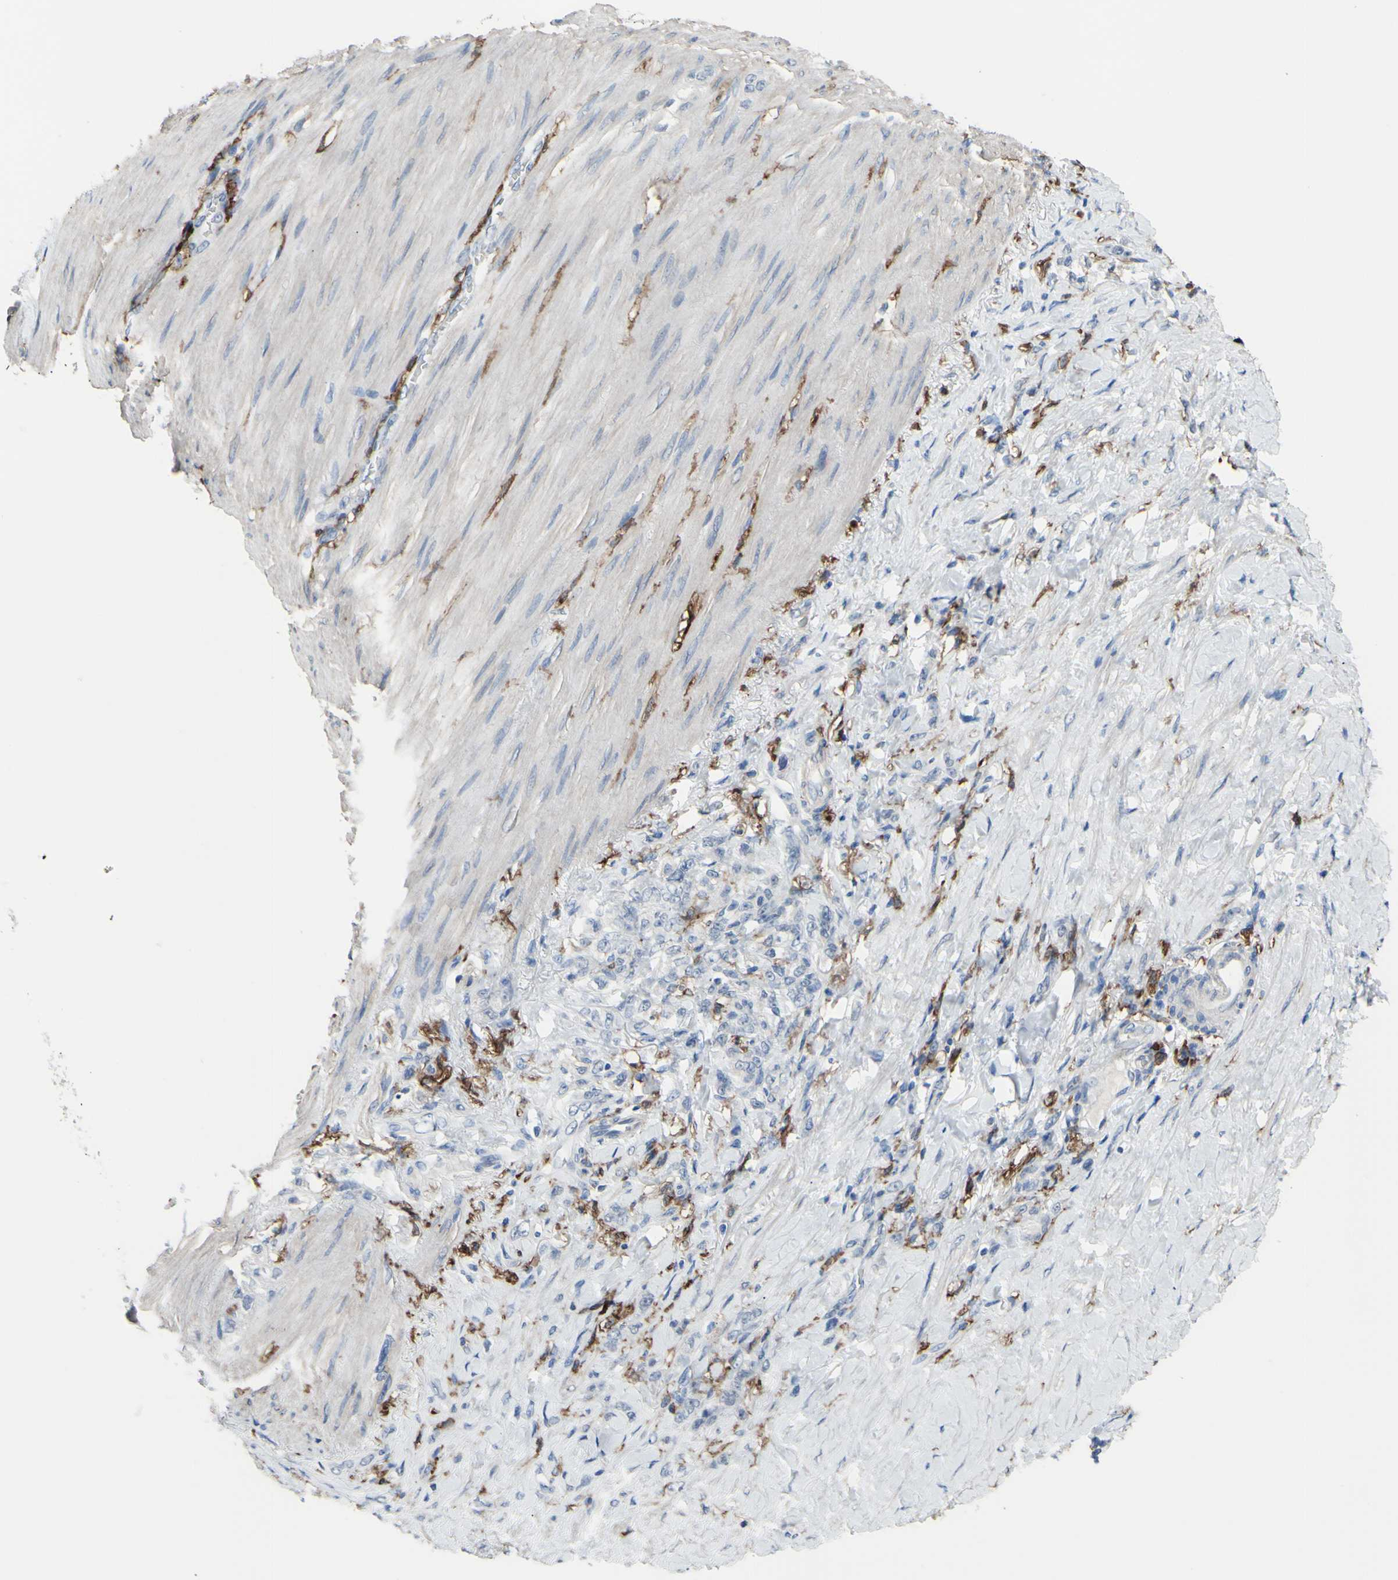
{"staining": {"intensity": "negative", "quantity": "none", "location": "none"}, "tissue": "stomach cancer", "cell_type": "Tumor cells", "image_type": "cancer", "snomed": [{"axis": "morphology", "description": "Adenocarcinoma, NOS"}, {"axis": "topography", "description": "Stomach"}], "caption": "High magnification brightfield microscopy of adenocarcinoma (stomach) stained with DAB (brown) and counterstained with hematoxylin (blue): tumor cells show no significant staining.", "gene": "FCGR2A", "patient": {"sex": "male", "age": 82}}